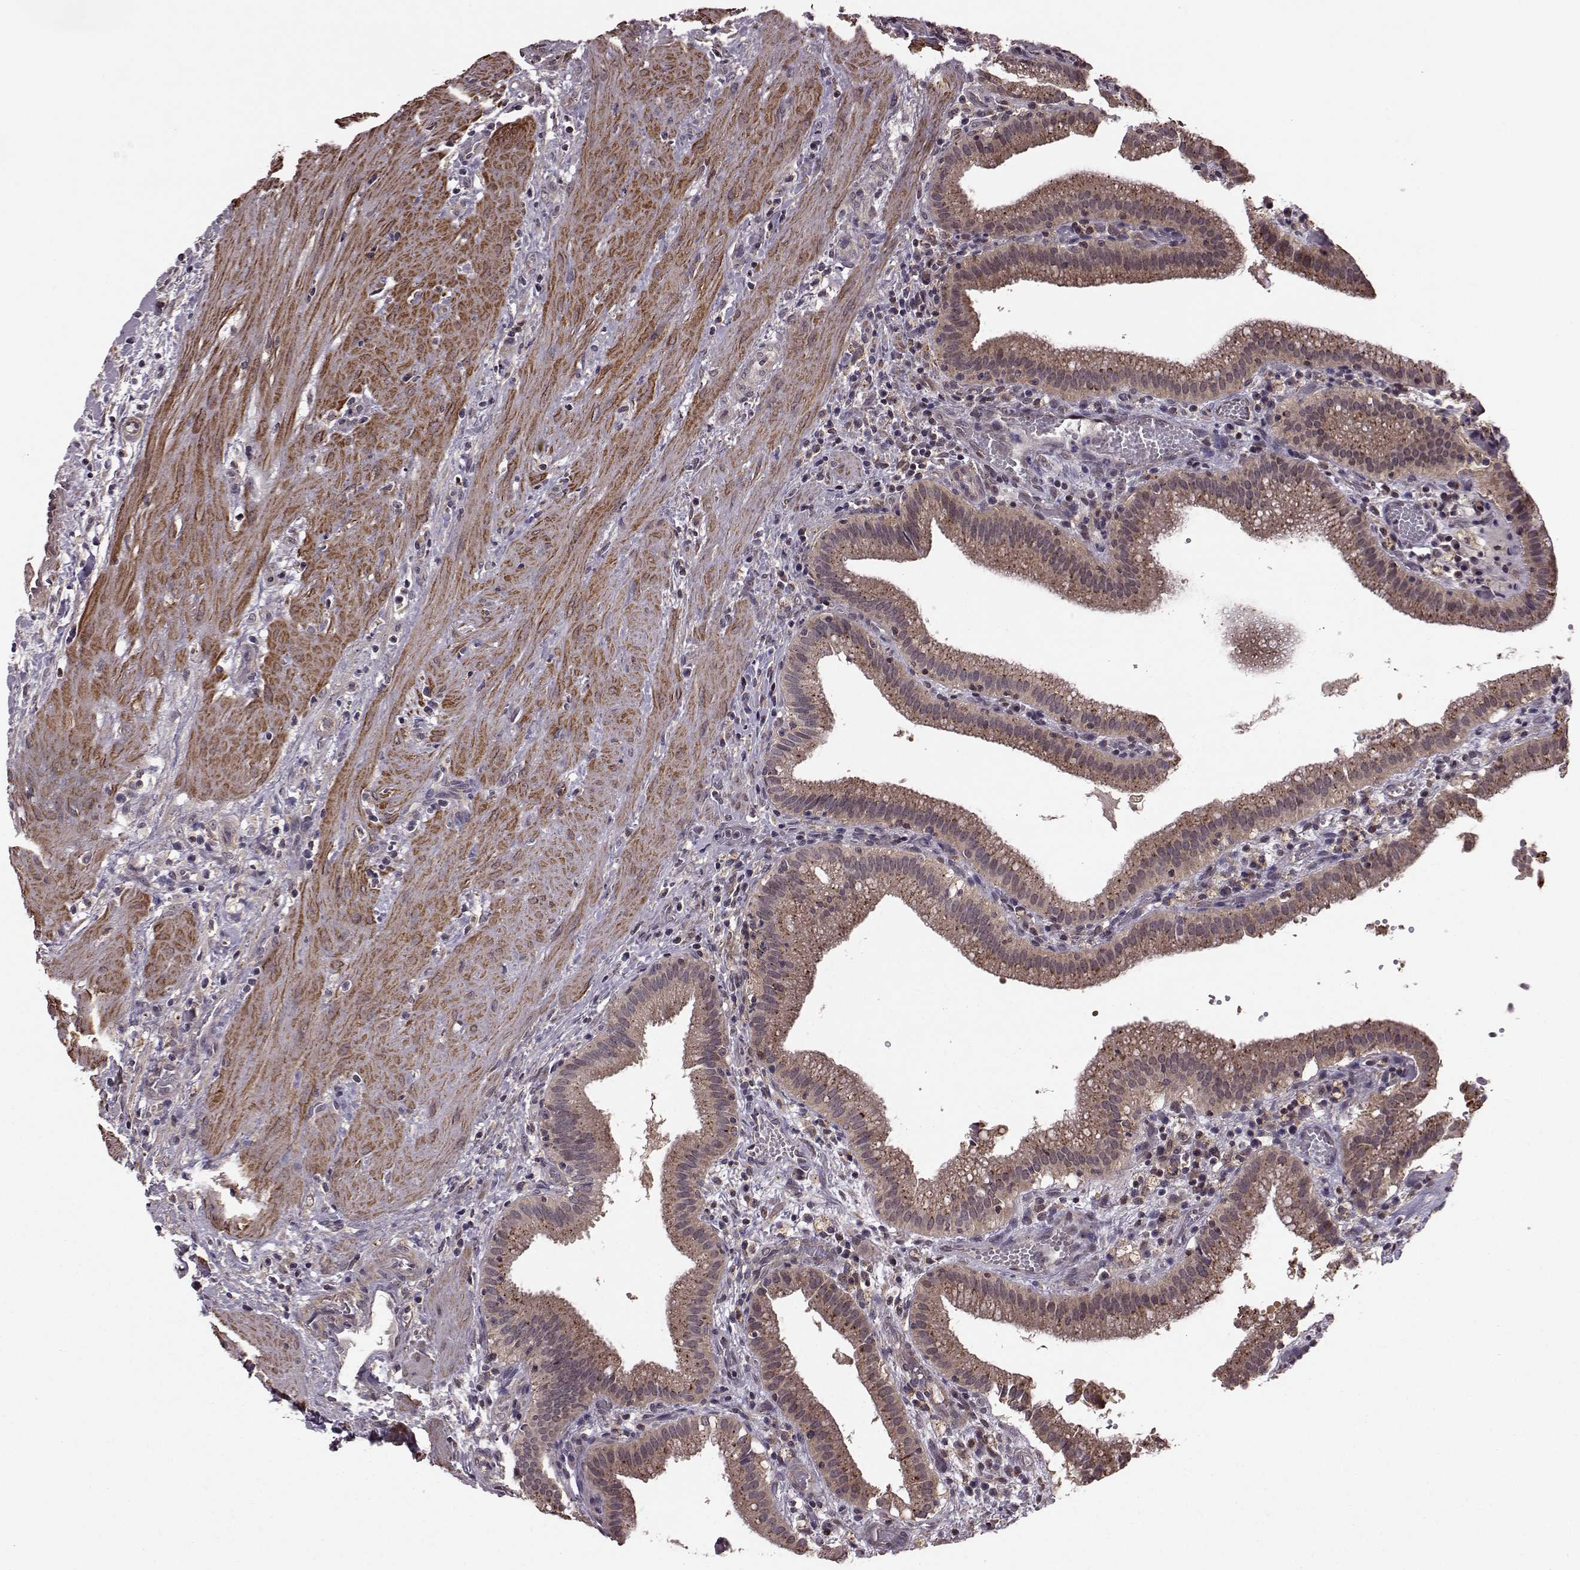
{"staining": {"intensity": "moderate", "quantity": ">75%", "location": "cytoplasmic/membranous"}, "tissue": "gallbladder", "cell_type": "Glandular cells", "image_type": "normal", "snomed": [{"axis": "morphology", "description": "Normal tissue, NOS"}, {"axis": "topography", "description": "Gallbladder"}], "caption": "DAB immunohistochemical staining of benign human gallbladder demonstrates moderate cytoplasmic/membranous protein expression in approximately >75% of glandular cells.", "gene": "FNIP2", "patient": {"sex": "male", "age": 42}}